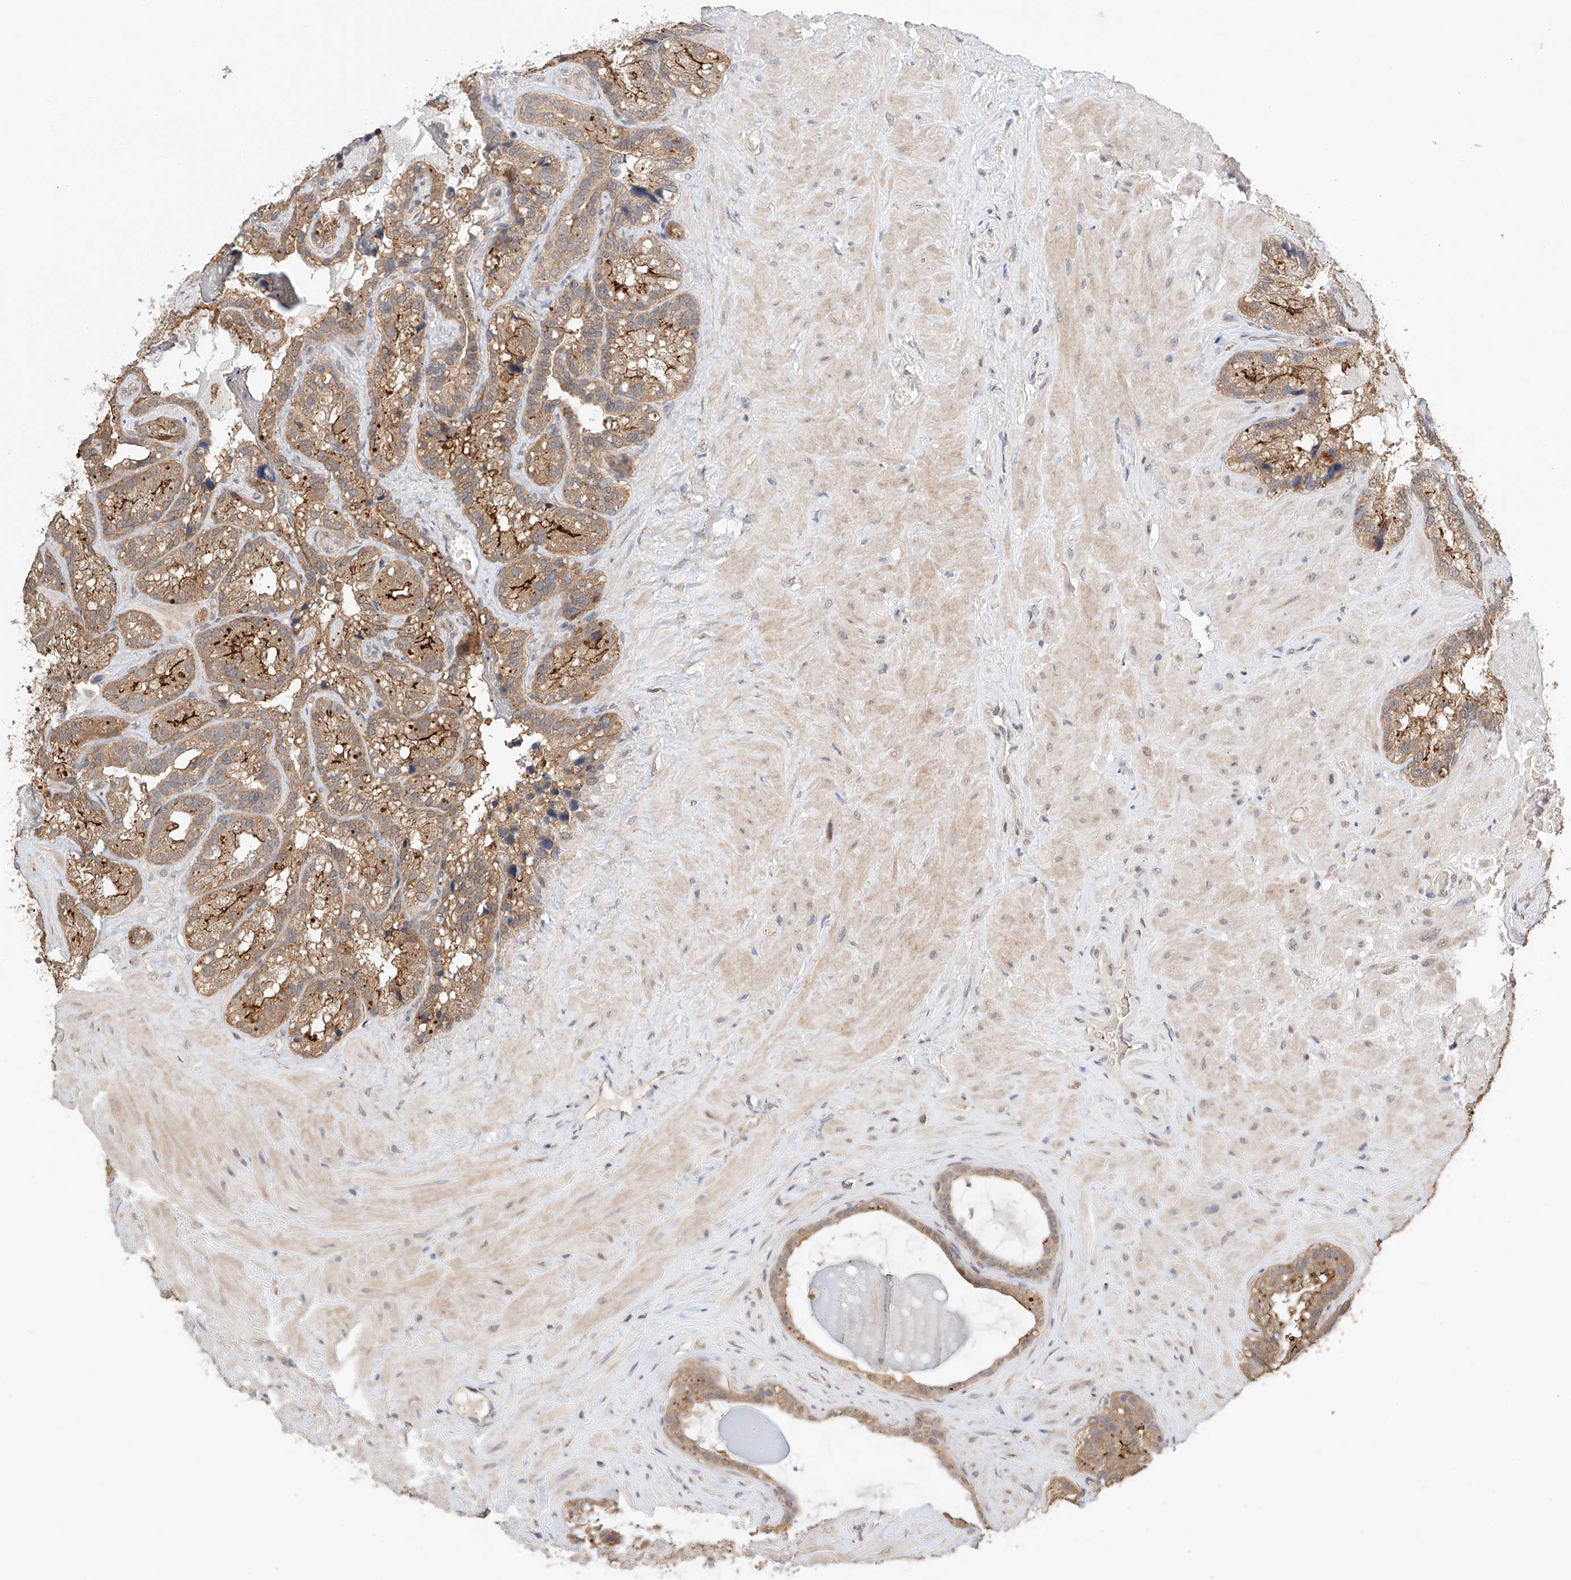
{"staining": {"intensity": "moderate", "quantity": ">75%", "location": "cytoplasmic/membranous"}, "tissue": "seminal vesicle", "cell_type": "Glandular cells", "image_type": "normal", "snomed": [{"axis": "morphology", "description": "Normal tissue, NOS"}, {"axis": "topography", "description": "Prostate"}, {"axis": "topography", "description": "Seminal veicle"}], "caption": "Approximately >75% of glandular cells in normal seminal vesicle exhibit moderate cytoplasmic/membranous protein positivity as visualized by brown immunohistochemical staining.", "gene": "ZFHX2", "patient": {"sex": "male", "age": 68}}